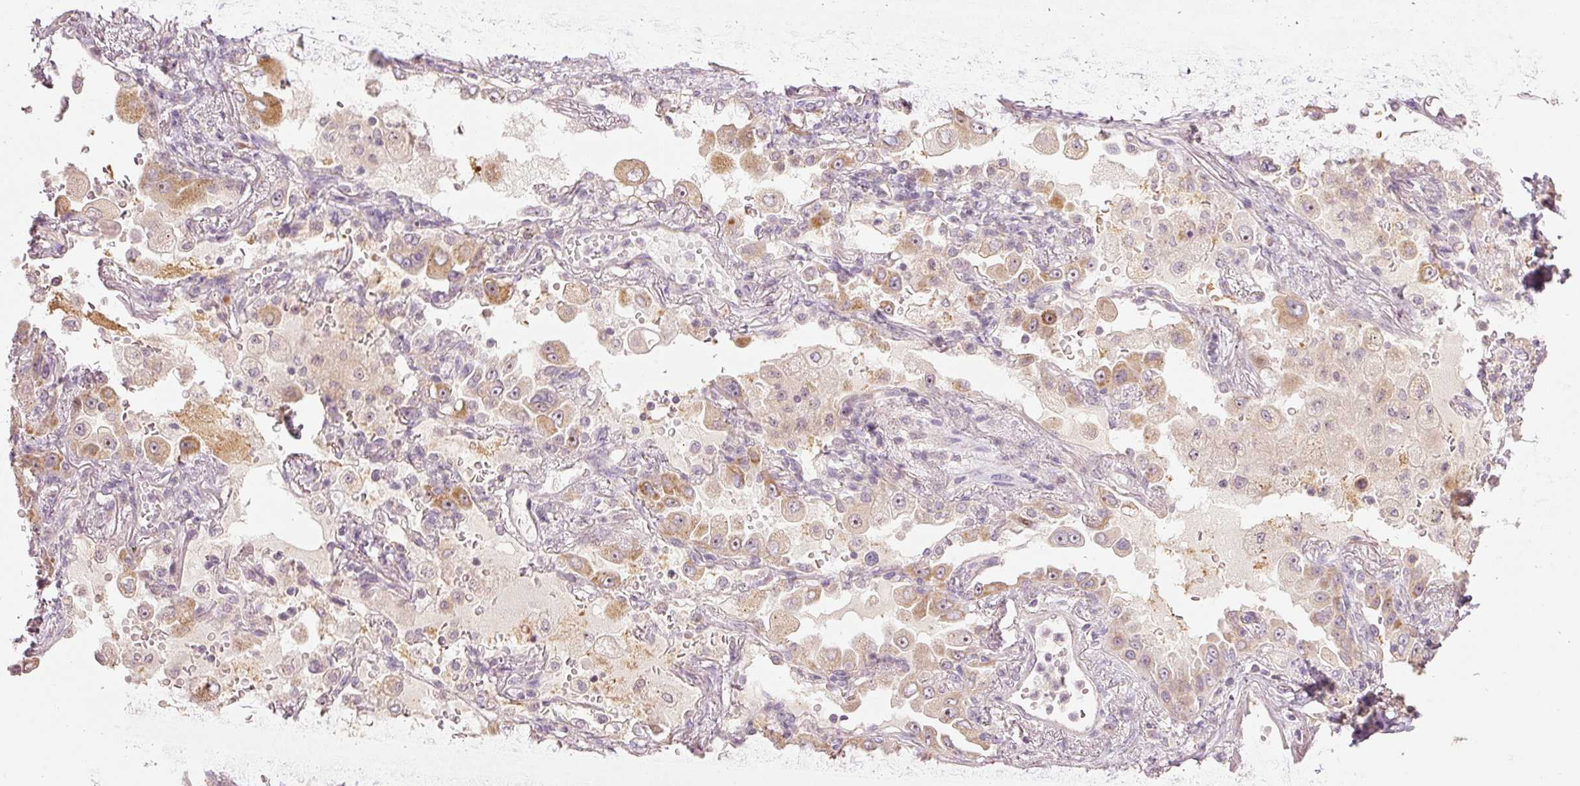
{"staining": {"intensity": "moderate", "quantity": "25%-75%", "location": "cytoplasmic/membranous"}, "tissue": "lung cancer", "cell_type": "Tumor cells", "image_type": "cancer", "snomed": [{"axis": "morphology", "description": "Squamous cell carcinoma, NOS"}, {"axis": "topography", "description": "Lung"}], "caption": "The micrograph displays a brown stain indicating the presence of a protein in the cytoplasmic/membranous of tumor cells in lung cancer (squamous cell carcinoma). Nuclei are stained in blue.", "gene": "CDC20B", "patient": {"sex": "male", "age": 74}}